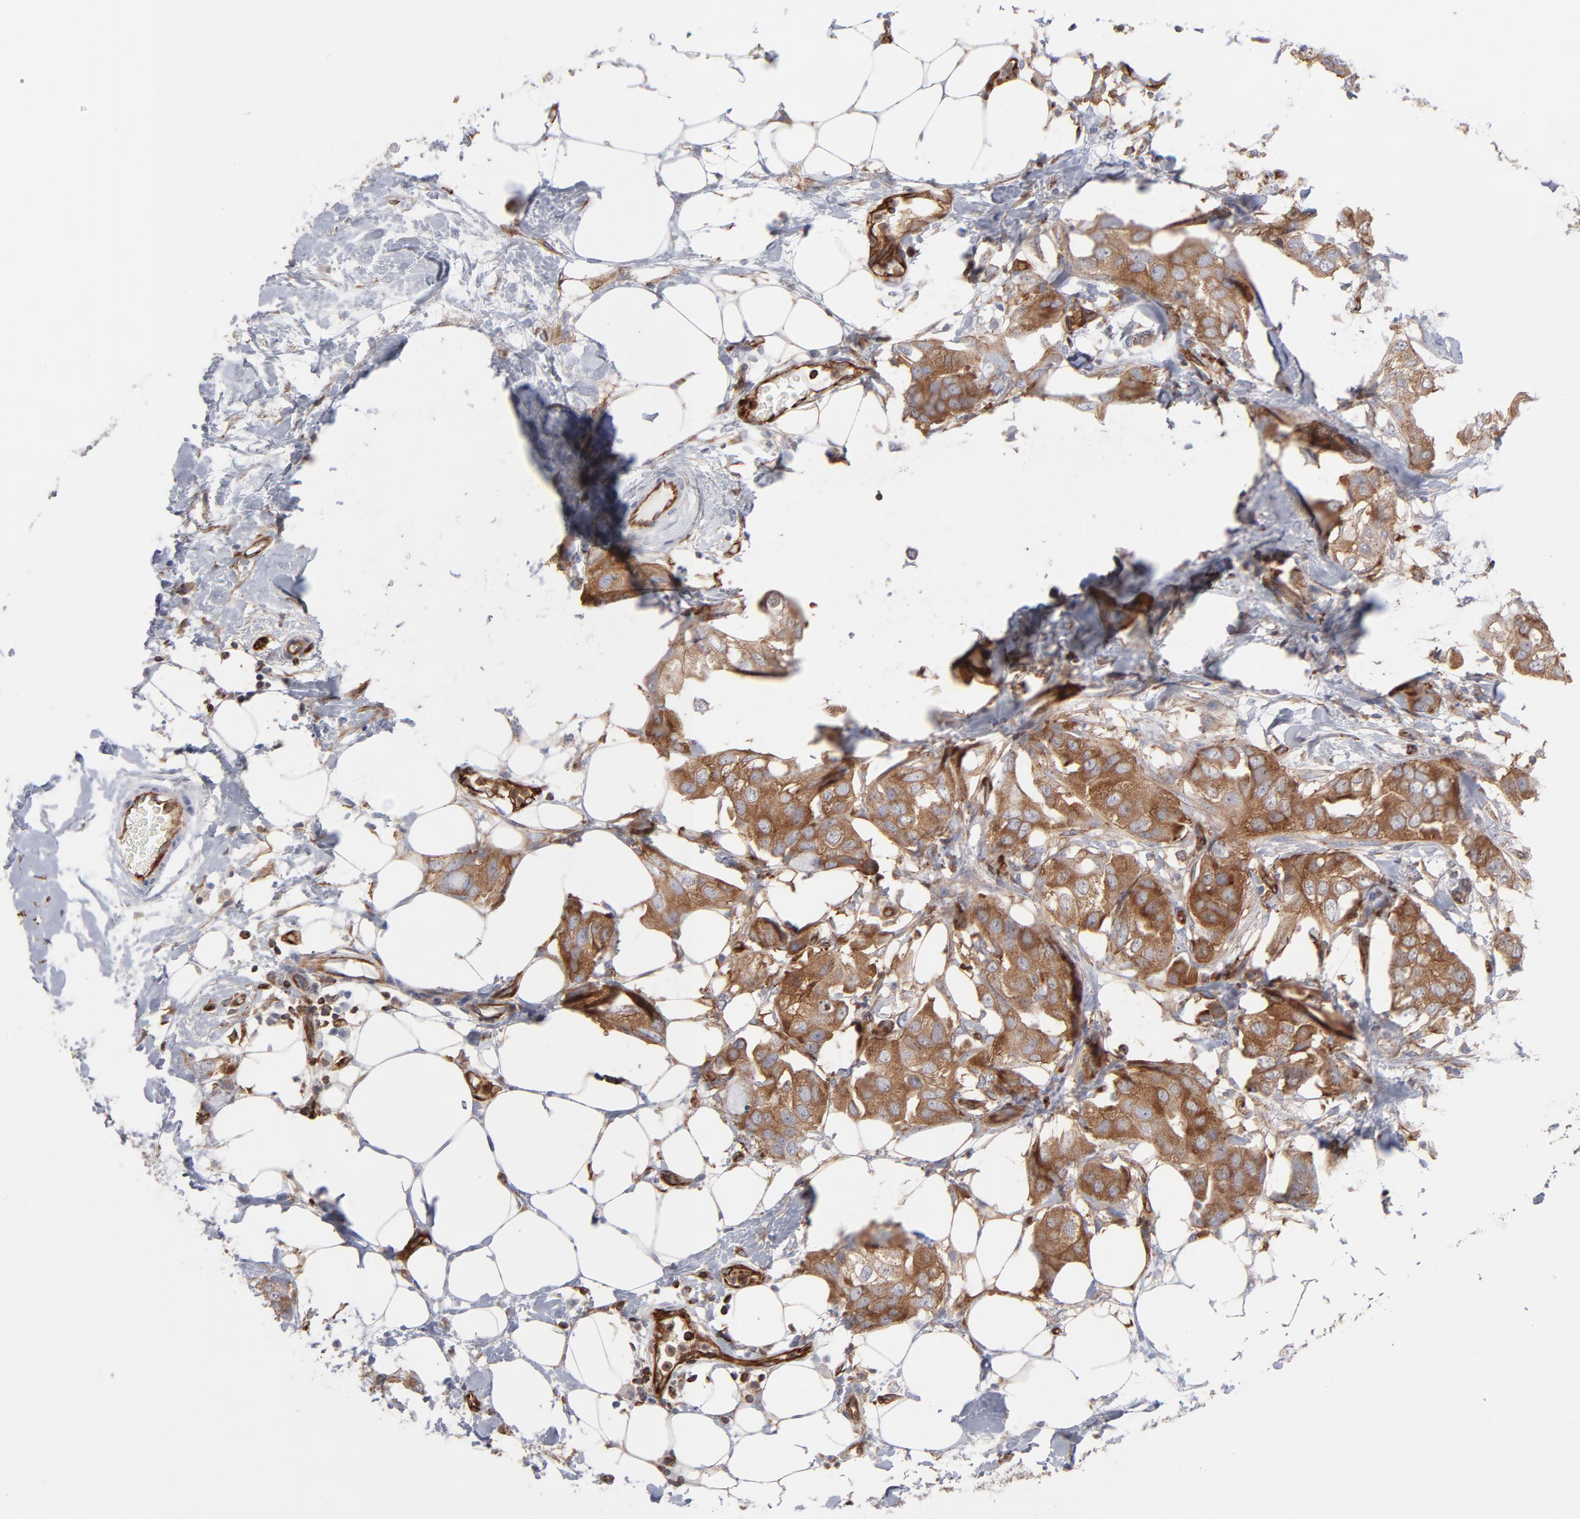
{"staining": {"intensity": "moderate", "quantity": ">75%", "location": "cytoplasmic/membranous"}, "tissue": "breast cancer", "cell_type": "Tumor cells", "image_type": "cancer", "snomed": [{"axis": "morphology", "description": "Duct carcinoma"}, {"axis": "topography", "description": "Breast"}], "caption": "Brown immunohistochemical staining in human infiltrating ductal carcinoma (breast) reveals moderate cytoplasmic/membranous expression in about >75% of tumor cells.", "gene": "PXN", "patient": {"sex": "female", "age": 40}}